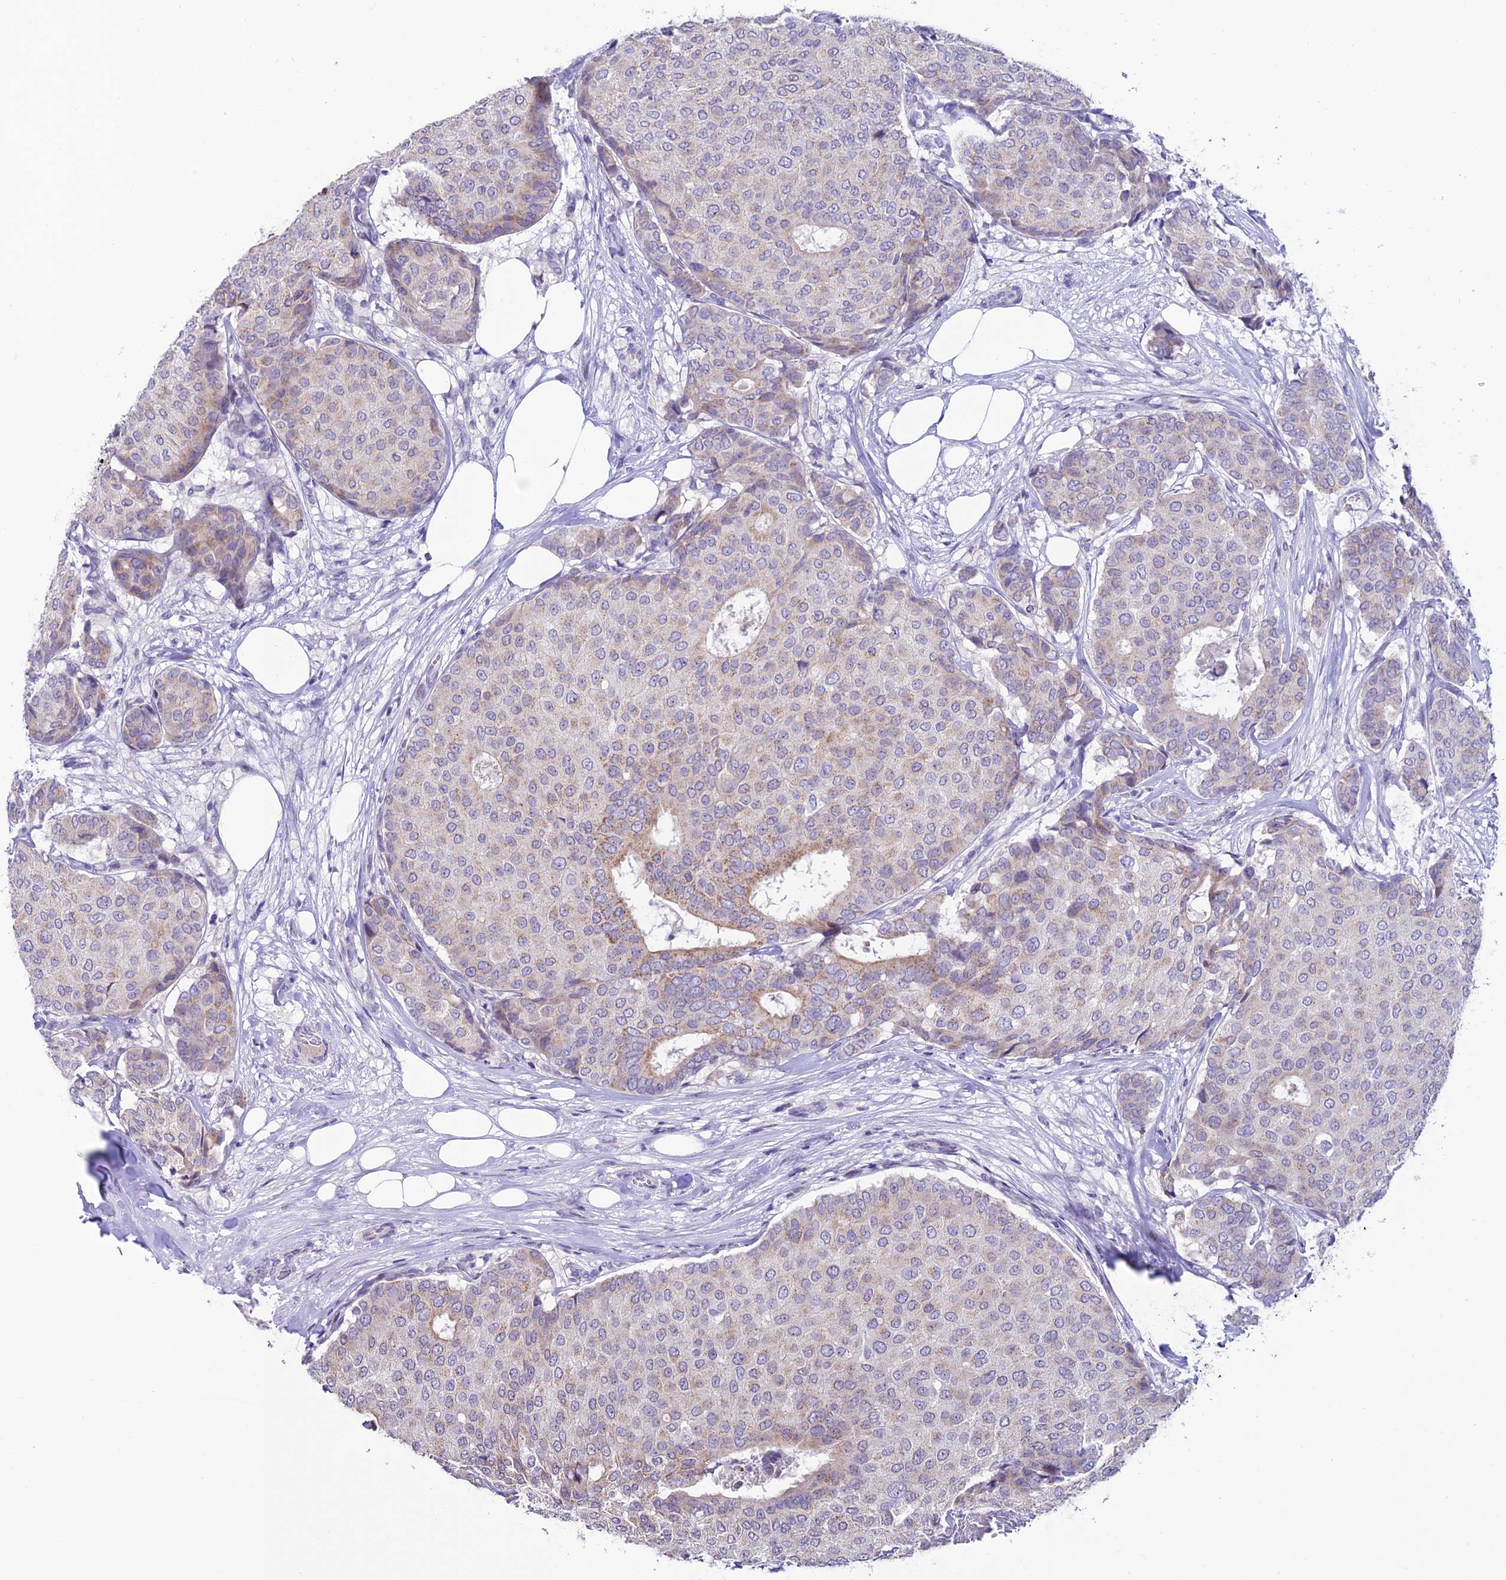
{"staining": {"intensity": "weak", "quantity": "<25%", "location": "cytoplasmic/membranous"}, "tissue": "breast cancer", "cell_type": "Tumor cells", "image_type": "cancer", "snomed": [{"axis": "morphology", "description": "Duct carcinoma"}, {"axis": "topography", "description": "Breast"}], "caption": "Immunohistochemistry histopathology image of neoplastic tissue: breast infiltrating ductal carcinoma stained with DAB reveals no significant protein staining in tumor cells.", "gene": "SLC10A1", "patient": {"sex": "female", "age": 75}}